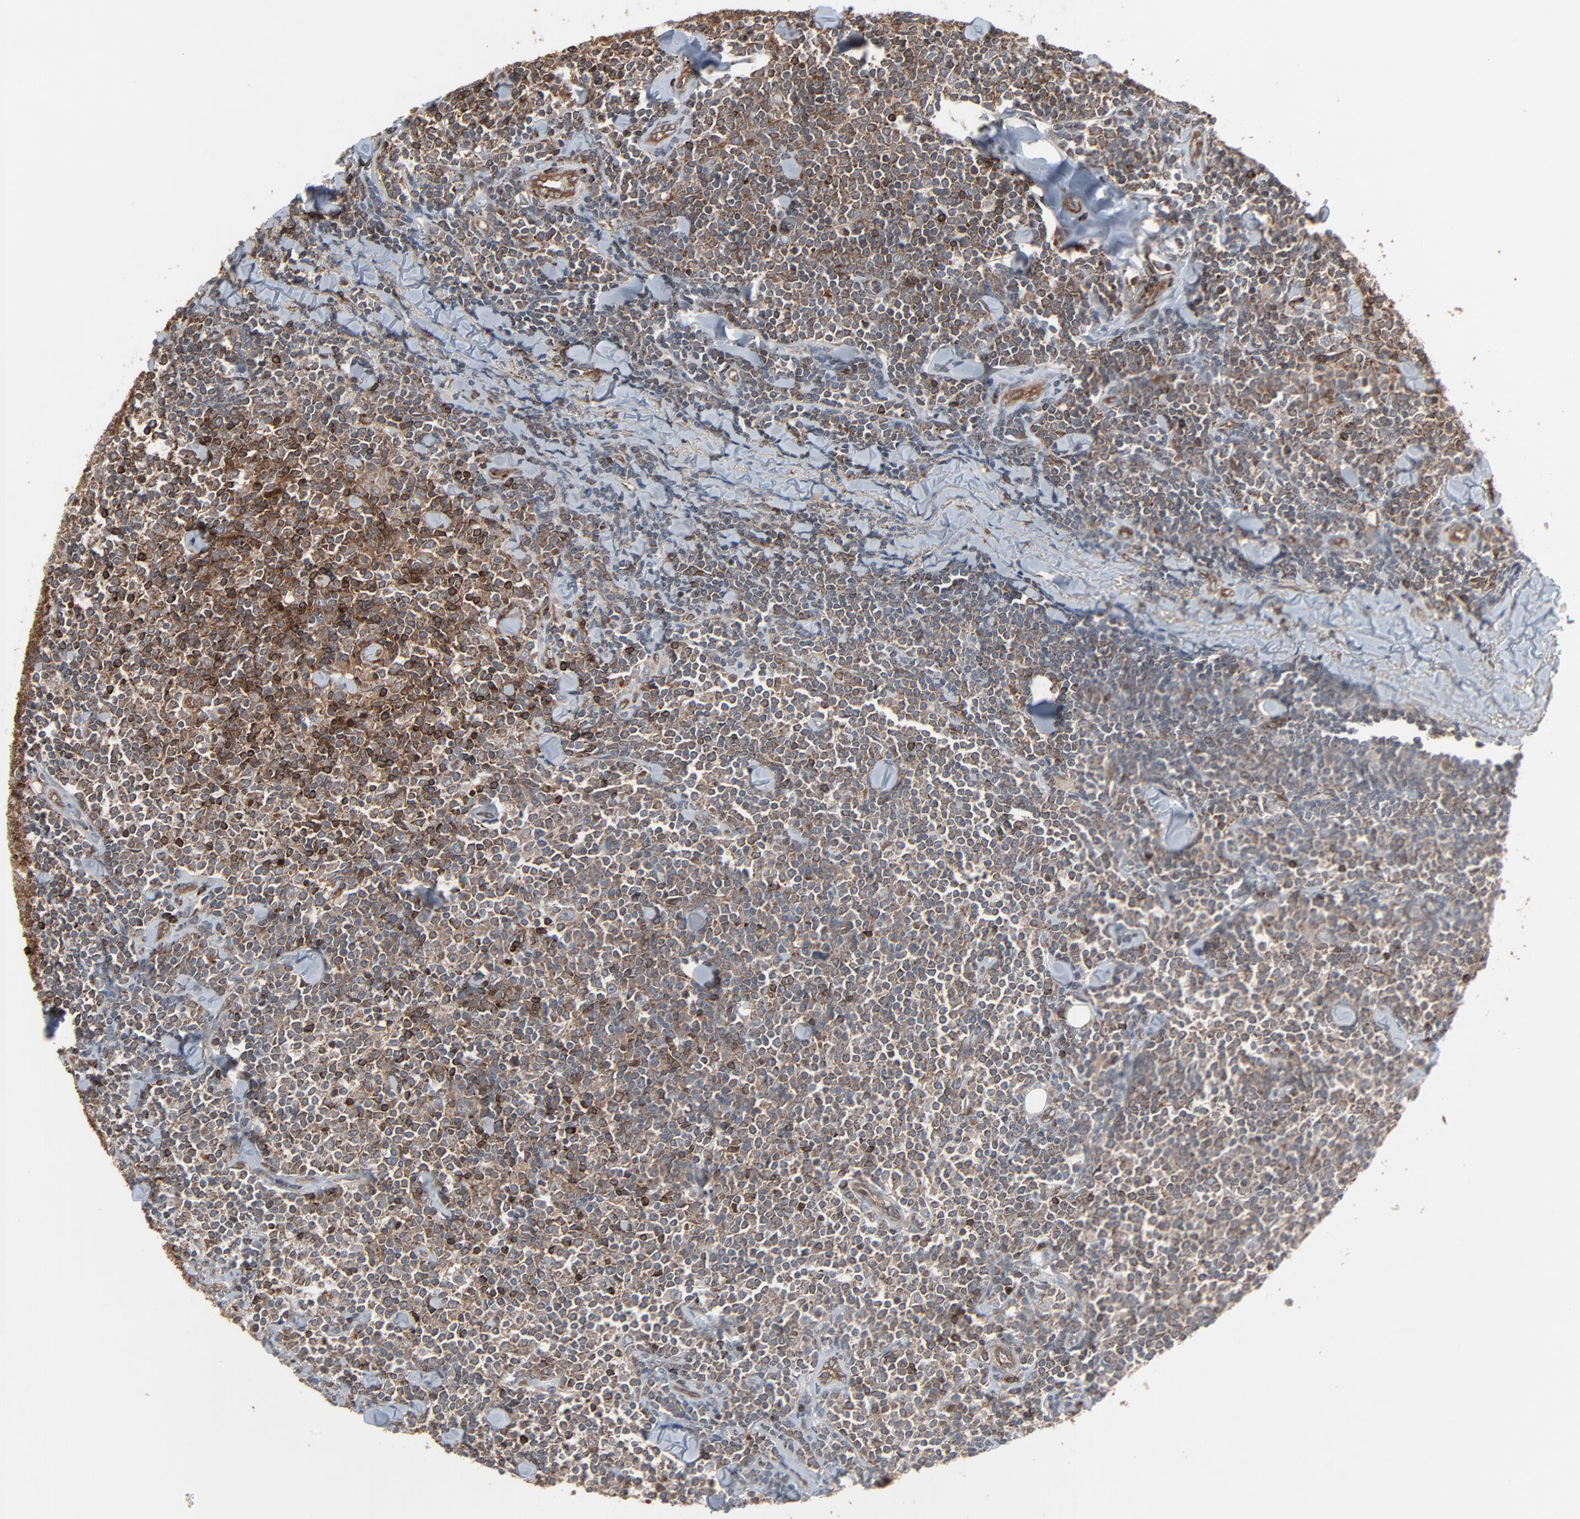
{"staining": {"intensity": "strong", "quantity": "<25%", "location": "cytoplasmic/membranous"}, "tissue": "lymphoma", "cell_type": "Tumor cells", "image_type": "cancer", "snomed": [{"axis": "morphology", "description": "Malignant lymphoma, non-Hodgkin's type, Low grade"}, {"axis": "topography", "description": "Soft tissue"}], "caption": "Lymphoma stained with a brown dye reveals strong cytoplasmic/membranous positive expression in approximately <25% of tumor cells.", "gene": "OPTN", "patient": {"sex": "male", "age": 92}}